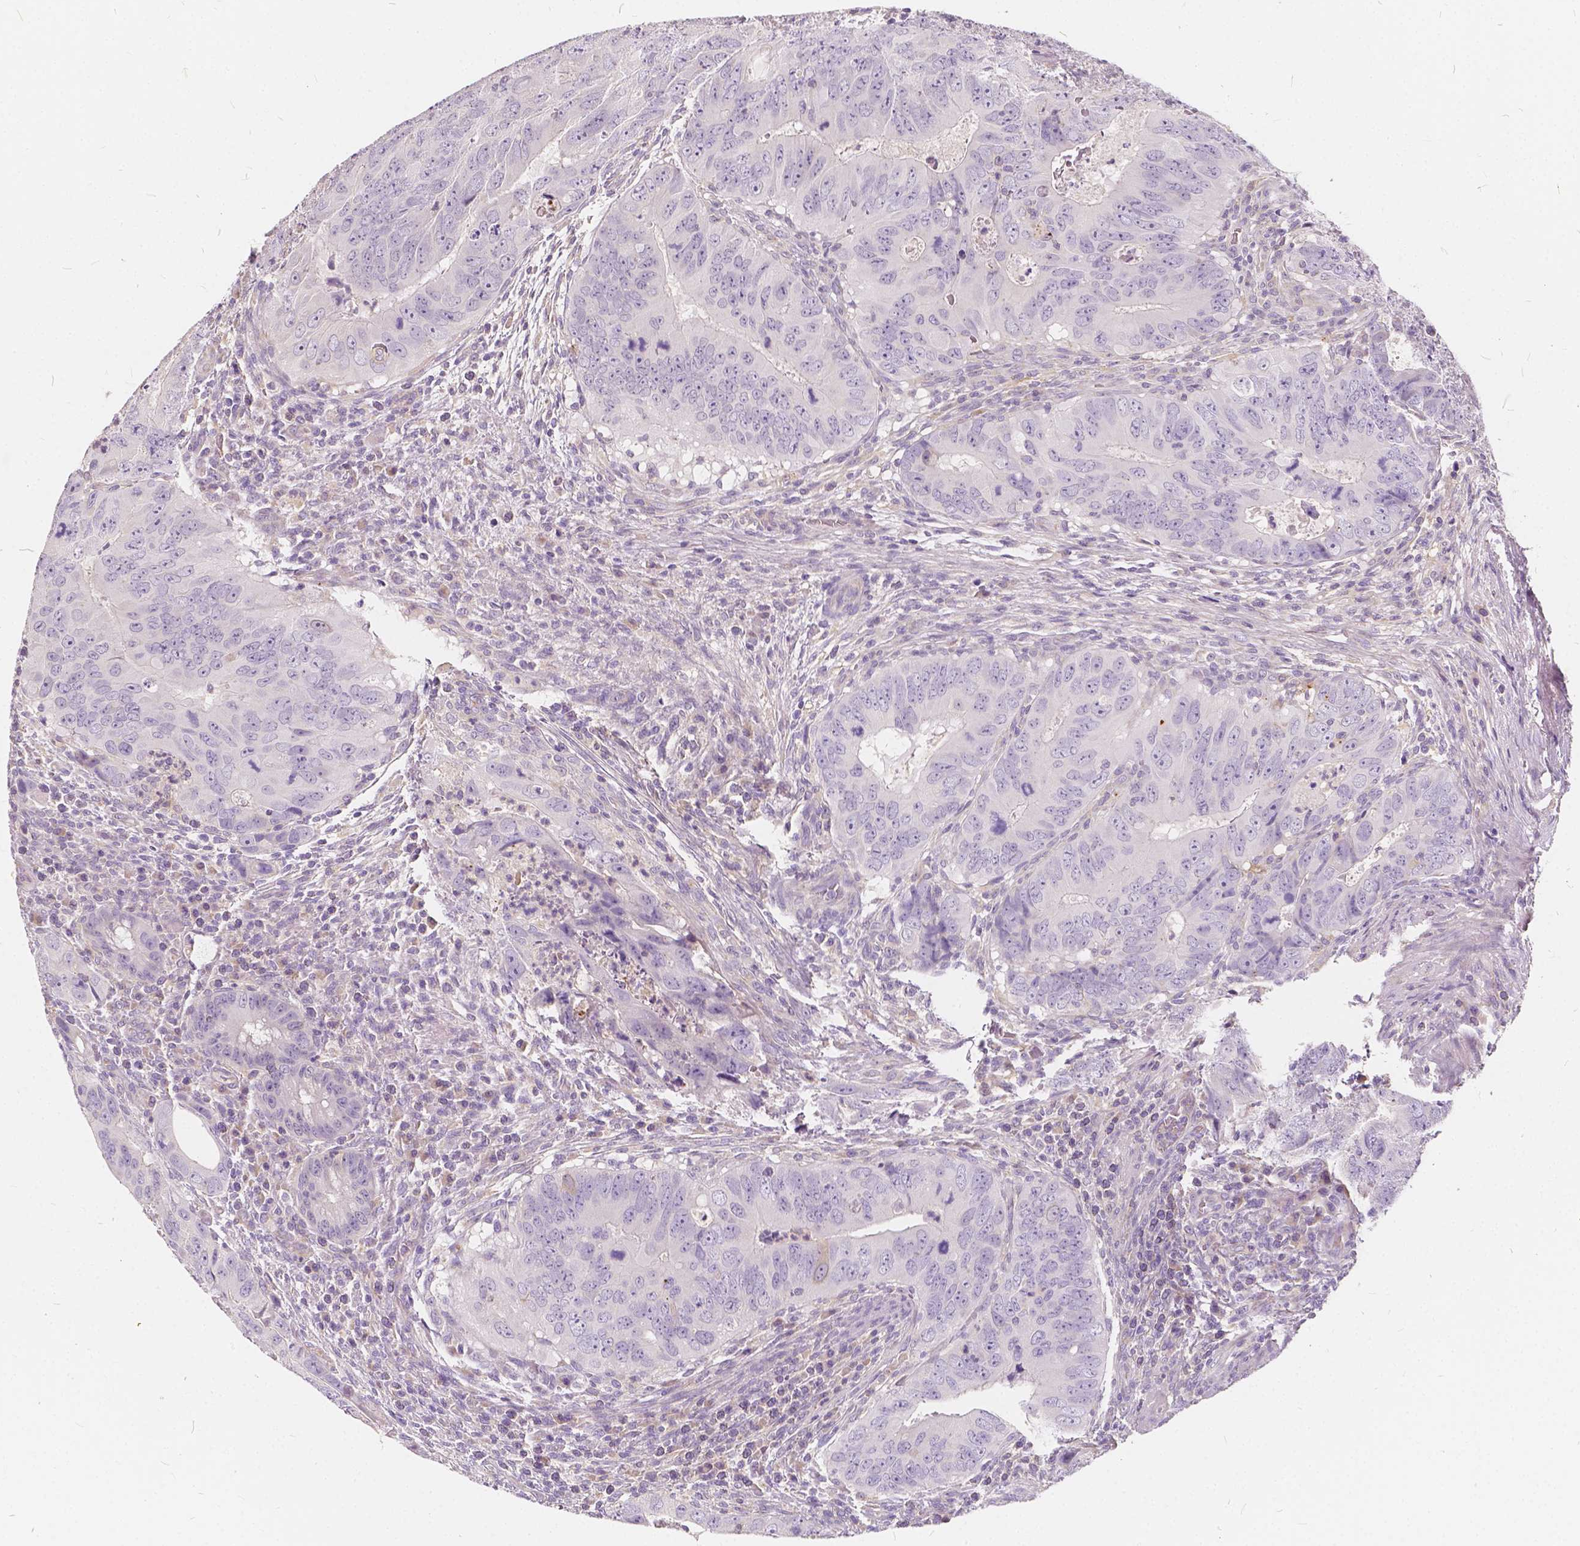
{"staining": {"intensity": "negative", "quantity": "none", "location": "none"}, "tissue": "colorectal cancer", "cell_type": "Tumor cells", "image_type": "cancer", "snomed": [{"axis": "morphology", "description": "Adenocarcinoma, NOS"}, {"axis": "topography", "description": "Colon"}], "caption": "IHC image of adenocarcinoma (colorectal) stained for a protein (brown), which shows no staining in tumor cells.", "gene": "KIAA0513", "patient": {"sex": "male", "age": 79}}